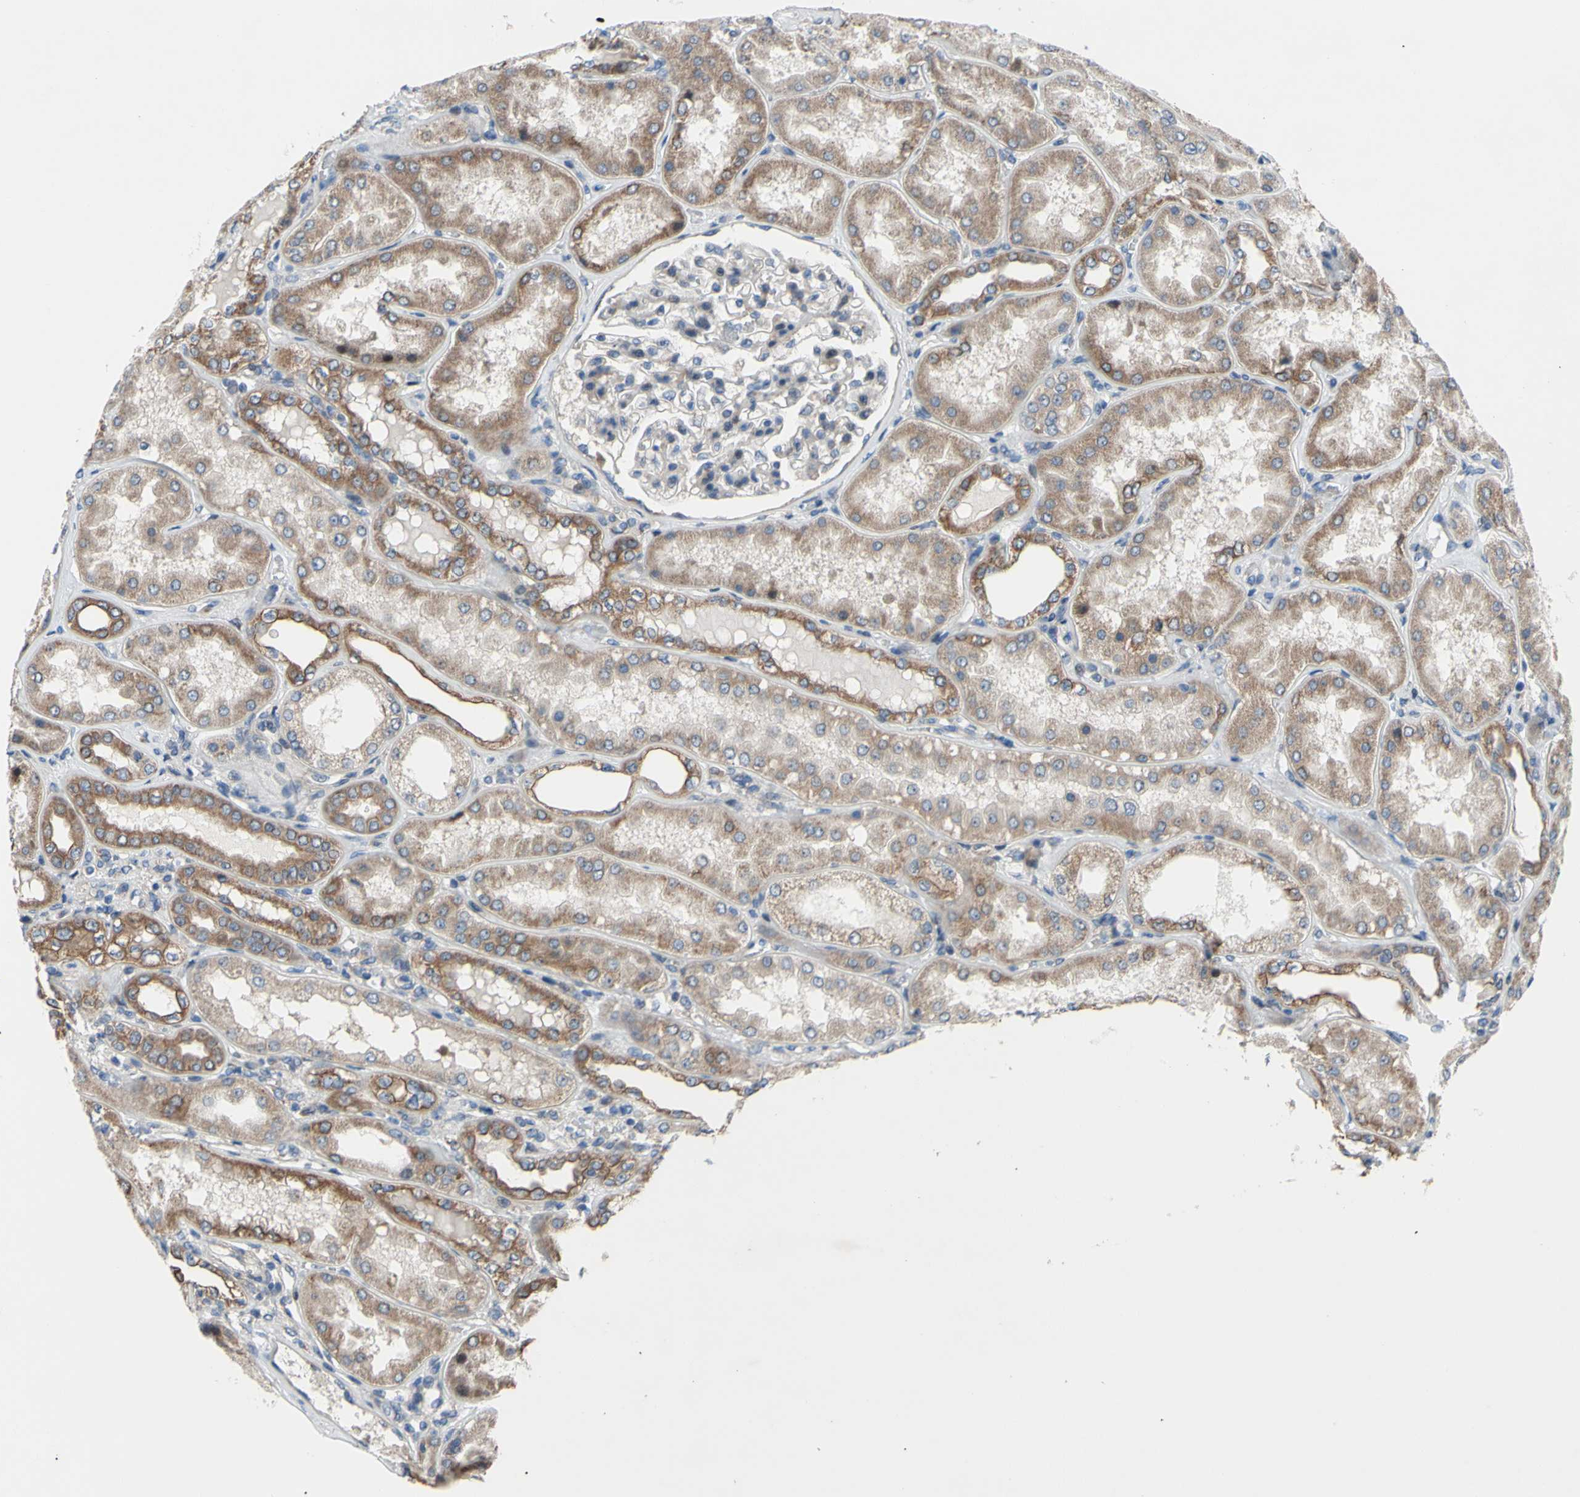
{"staining": {"intensity": "weak", "quantity": "<25%", "location": "cytoplasmic/membranous"}, "tissue": "kidney", "cell_type": "Cells in glomeruli", "image_type": "normal", "snomed": [{"axis": "morphology", "description": "Normal tissue, NOS"}, {"axis": "topography", "description": "Kidney"}], "caption": "Cells in glomeruli show no significant staining in unremarkable kidney.", "gene": "GRAMD2B", "patient": {"sex": "female", "age": 56}}